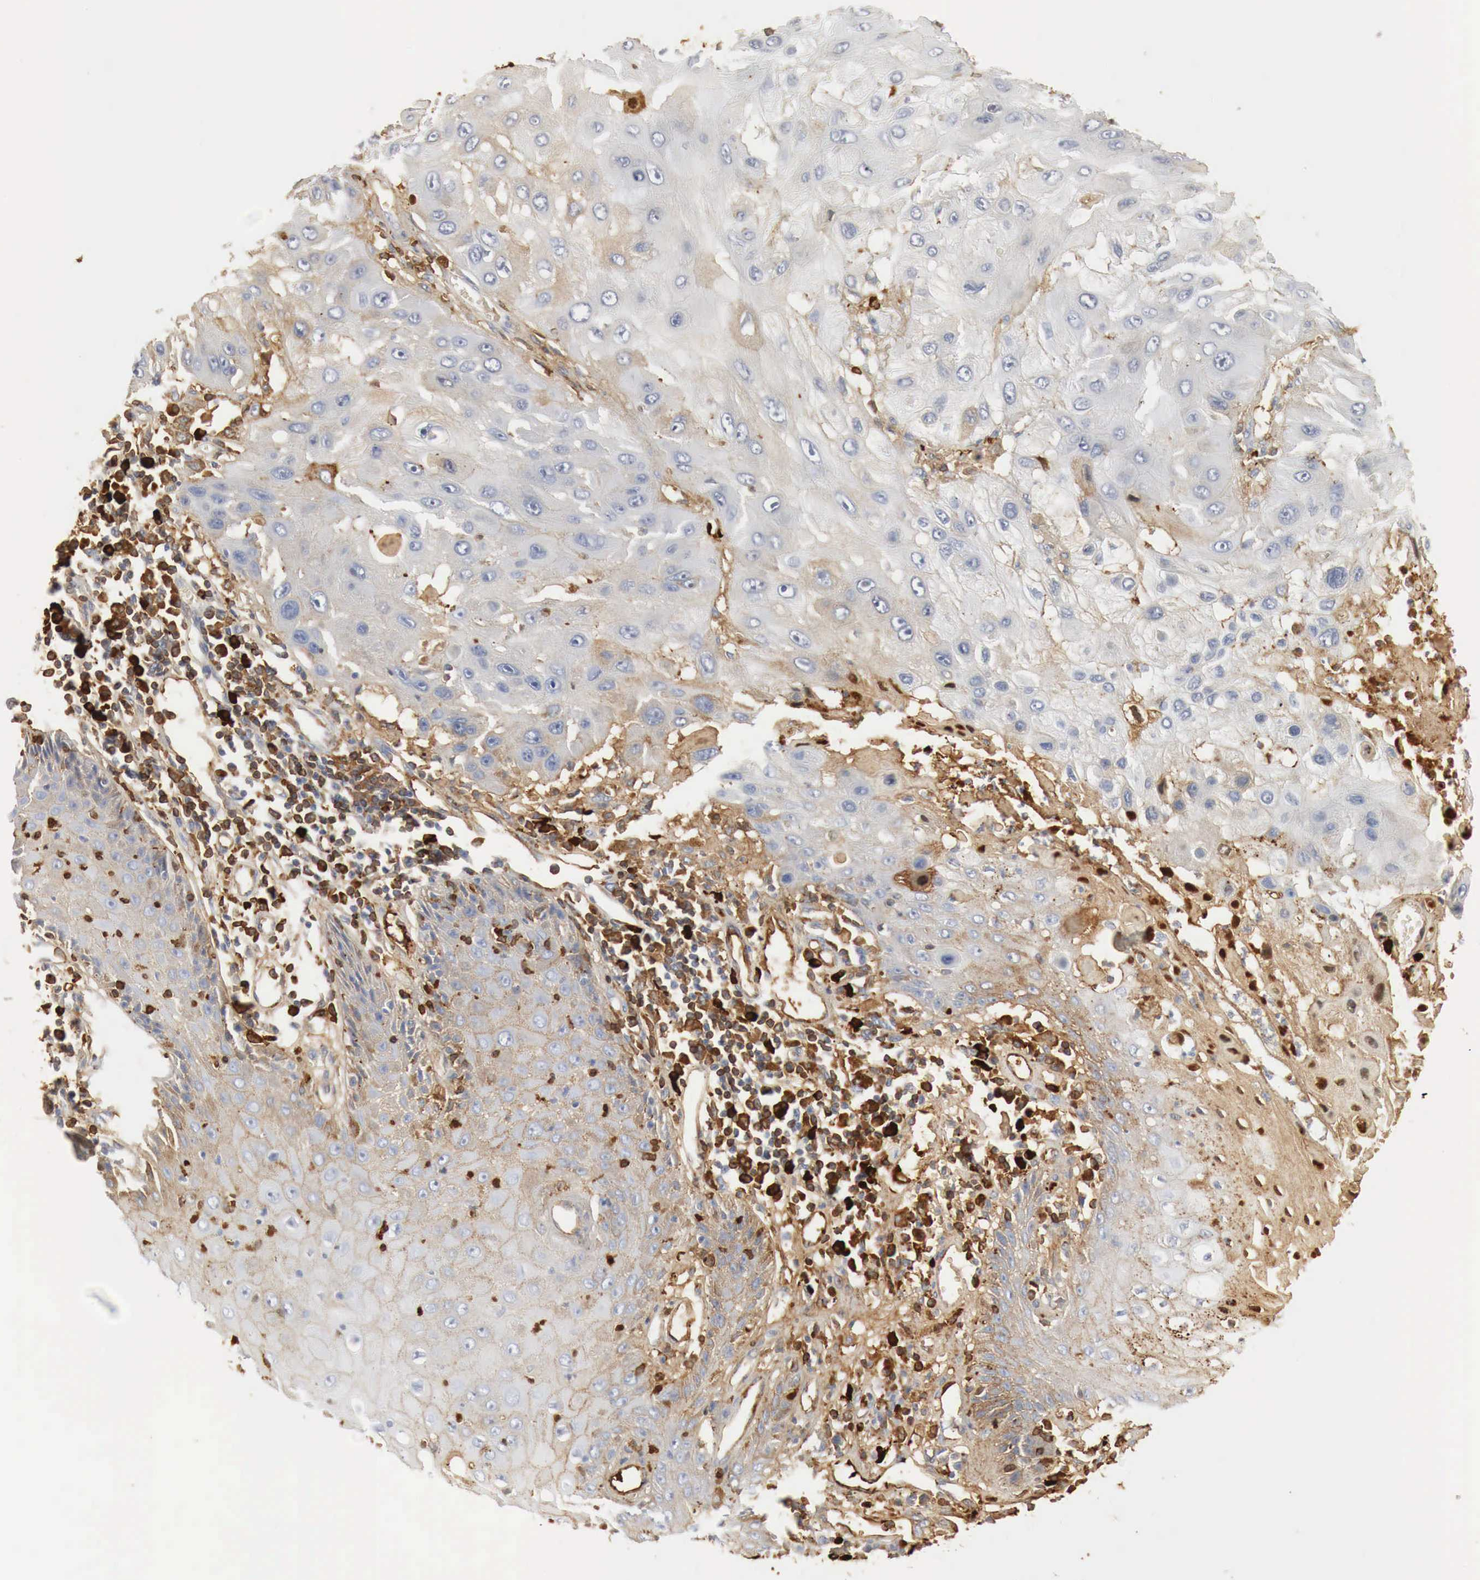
{"staining": {"intensity": "weak", "quantity": "25%-75%", "location": "cytoplasmic/membranous"}, "tissue": "skin cancer", "cell_type": "Tumor cells", "image_type": "cancer", "snomed": [{"axis": "morphology", "description": "Squamous cell carcinoma, NOS"}, {"axis": "topography", "description": "Skin"}, {"axis": "topography", "description": "Anal"}], "caption": "The immunohistochemical stain shows weak cytoplasmic/membranous expression in tumor cells of skin cancer tissue. (IHC, brightfield microscopy, high magnification).", "gene": "IGLC3", "patient": {"sex": "male", "age": 61}}